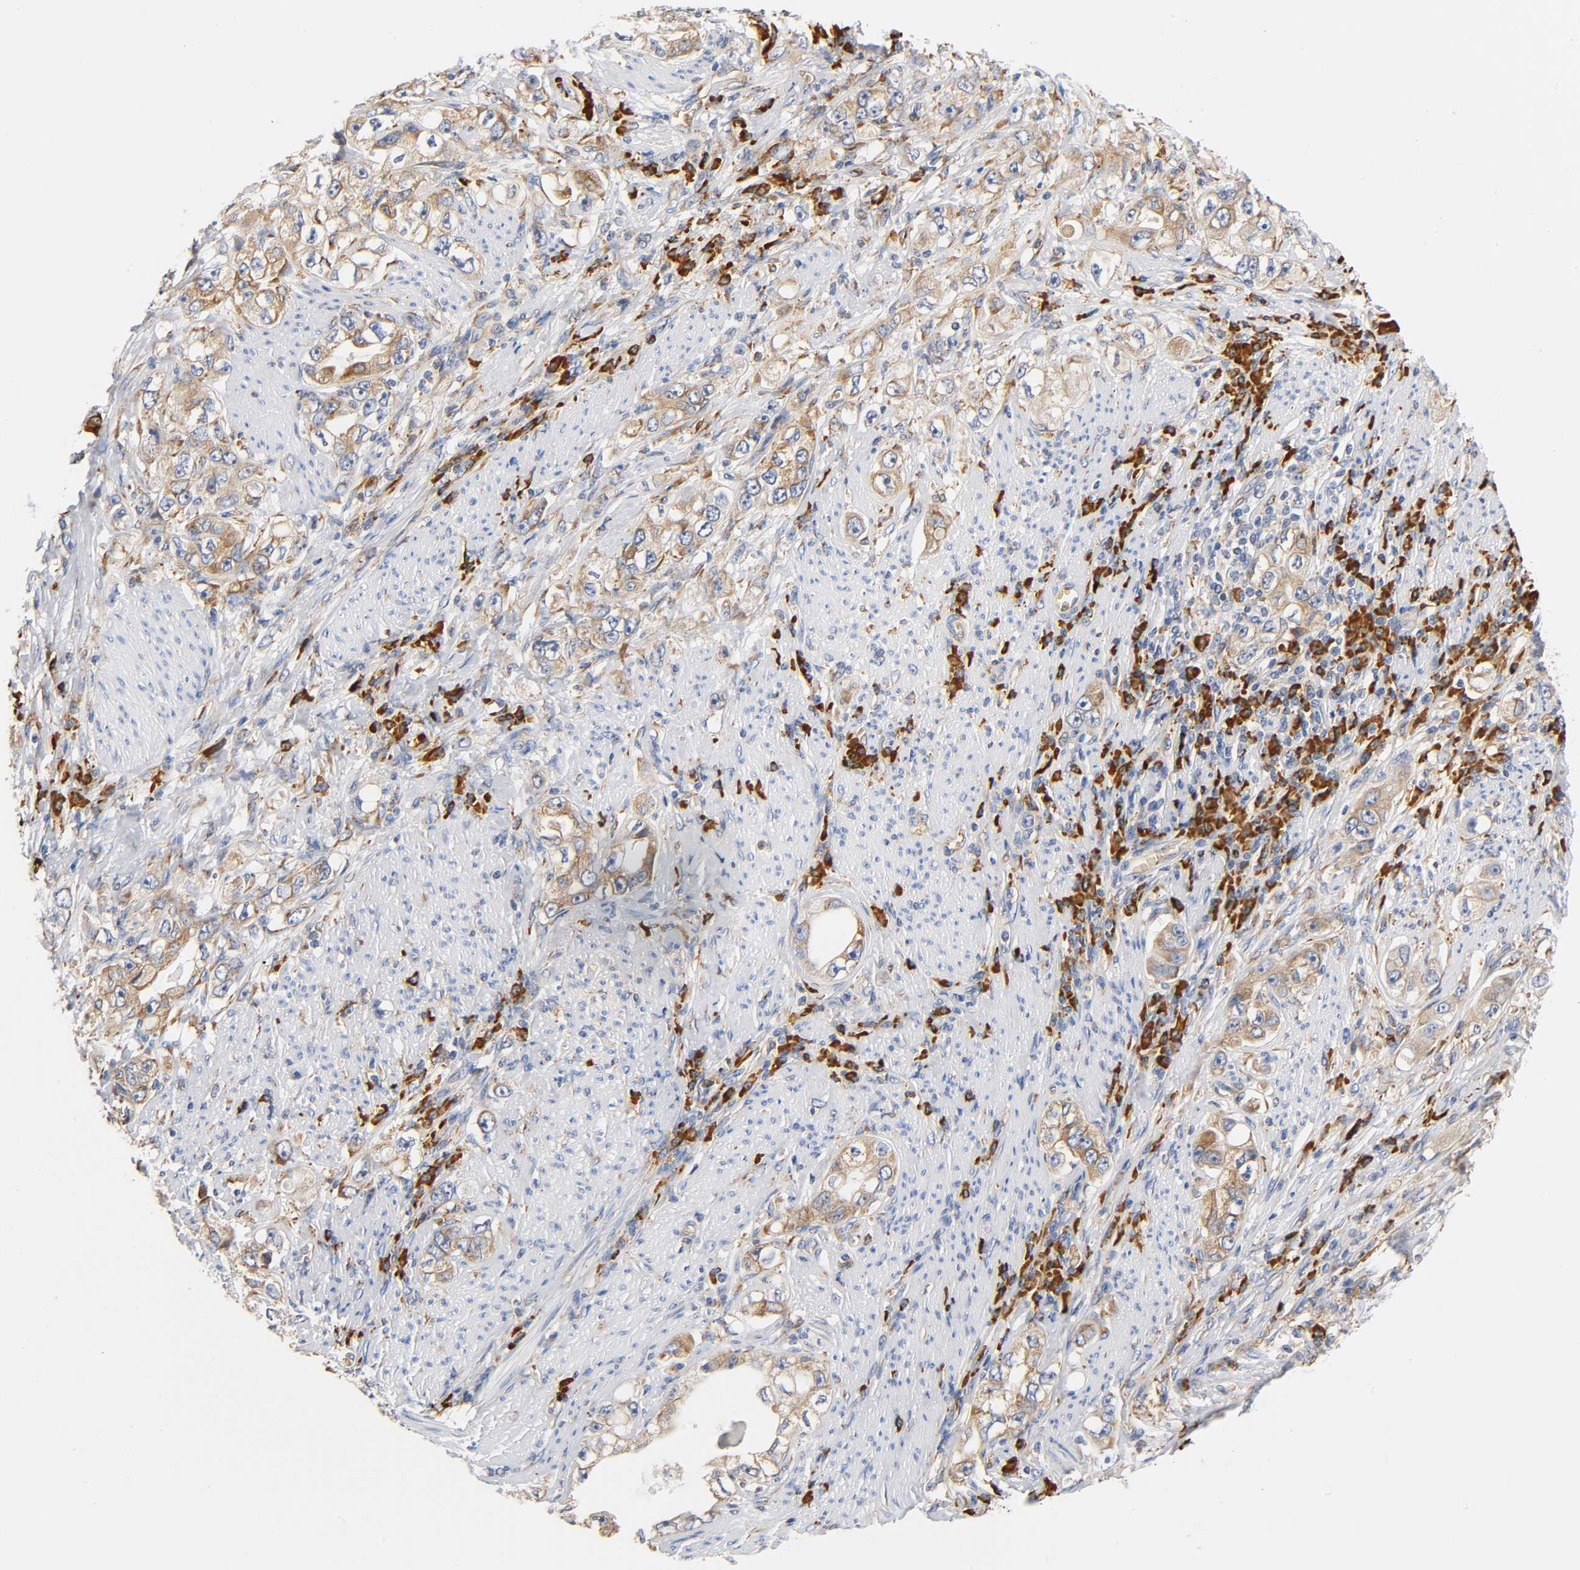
{"staining": {"intensity": "moderate", "quantity": ">75%", "location": "cytoplasmic/membranous"}, "tissue": "stomach cancer", "cell_type": "Tumor cells", "image_type": "cancer", "snomed": [{"axis": "morphology", "description": "Adenocarcinoma, NOS"}, {"axis": "topography", "description": "Stomach, lower"}], "caption": "This photomicrograph shows immunohistochemistry (IHC) staining of stomach adenocarcinoma, with medium moderate cytoplasmic/membranous positivity in about >75% of tumor cells.", "gene": "UCKL1", "patient": {"sex": "female", "age": 93}}